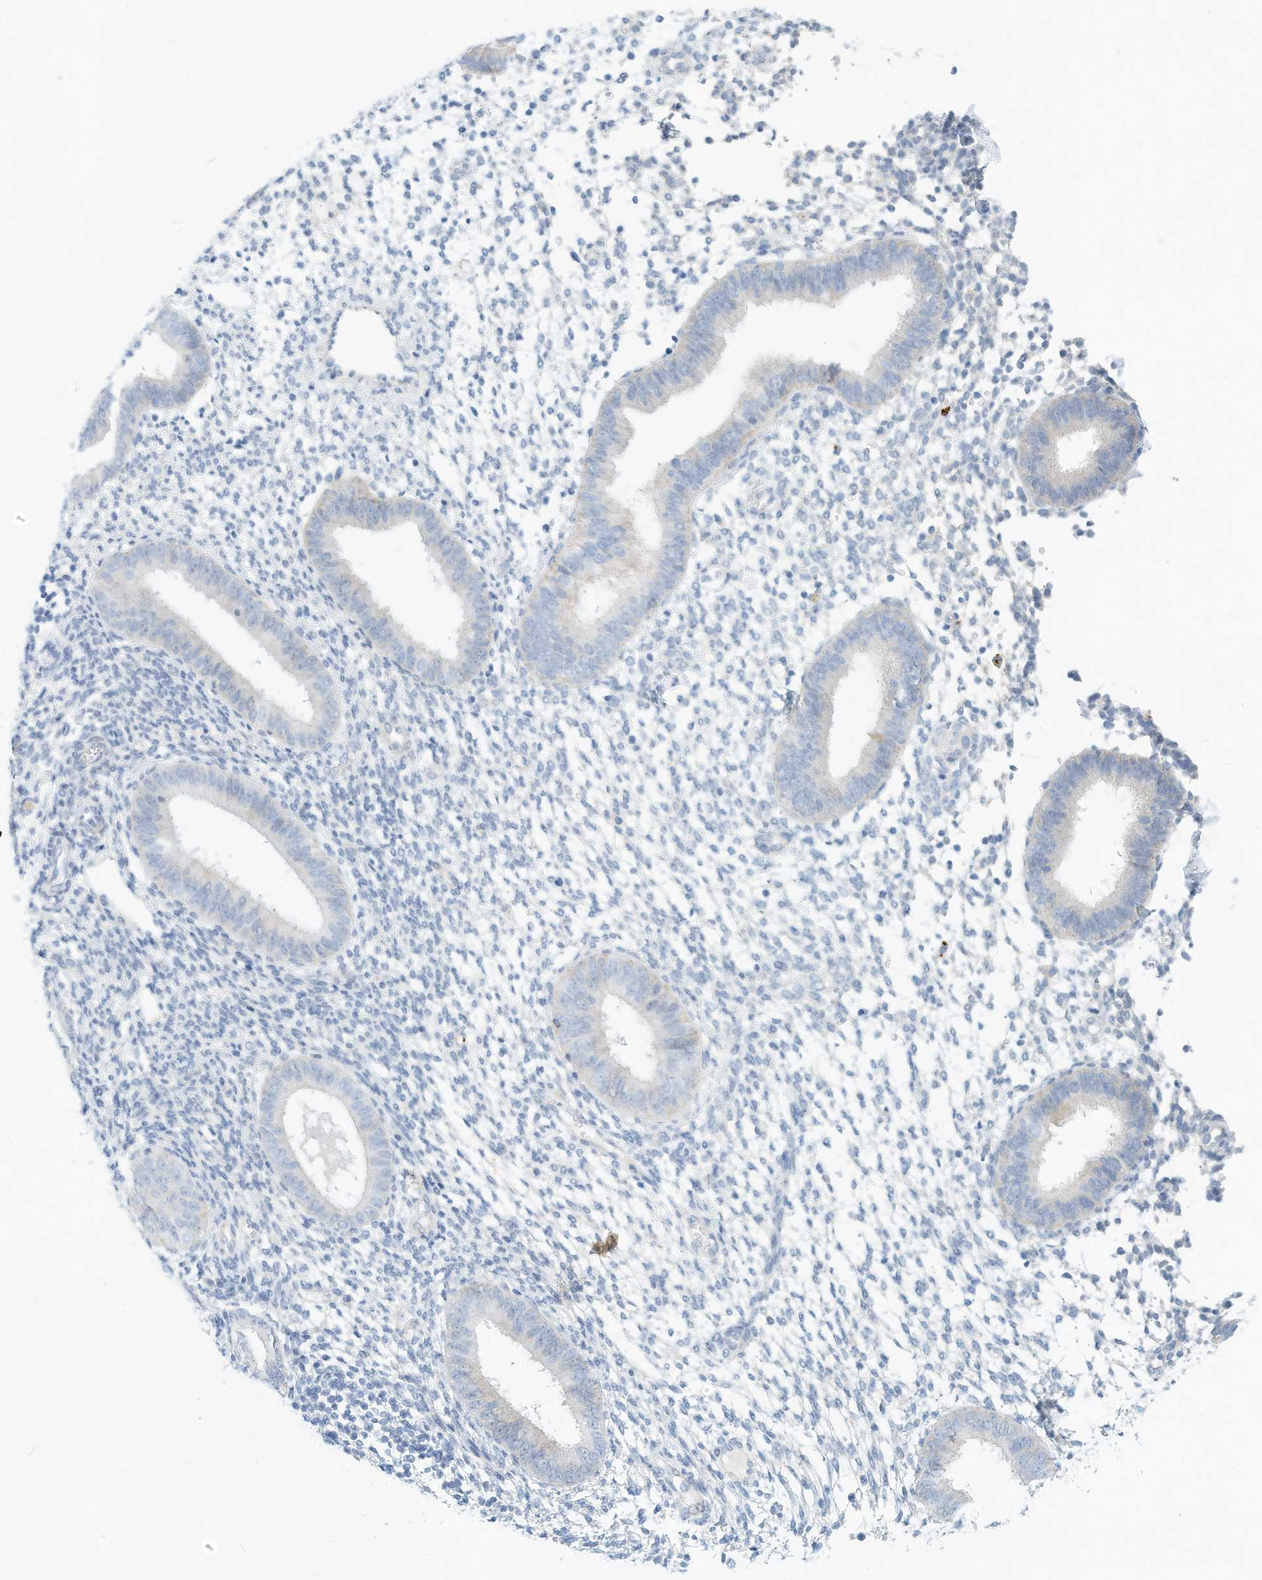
{"staining": {"intensity": "negative", "quantity": "none", "location": "none"}, "tissue": "endometrium", "cell_type": "Cells in endometrial stroma", "image_type": "normal", "snomed": [{"axis": "morphology", "description": "Normal tissue, NOS"}, {"axis": "topography", "description": "Uterus"}, {"axis": "topography", "description": "Endometrium"}], "caption": "A high-resolution micrograph shows immunohistochemistry staining of unremarkable endometrium, which demonstrates no significant staining in cells in endometrial stroma. (DAB IHC, high magnification).", "gene": "SPOCD1", "patient": {"sex": "female", "age": 48}}